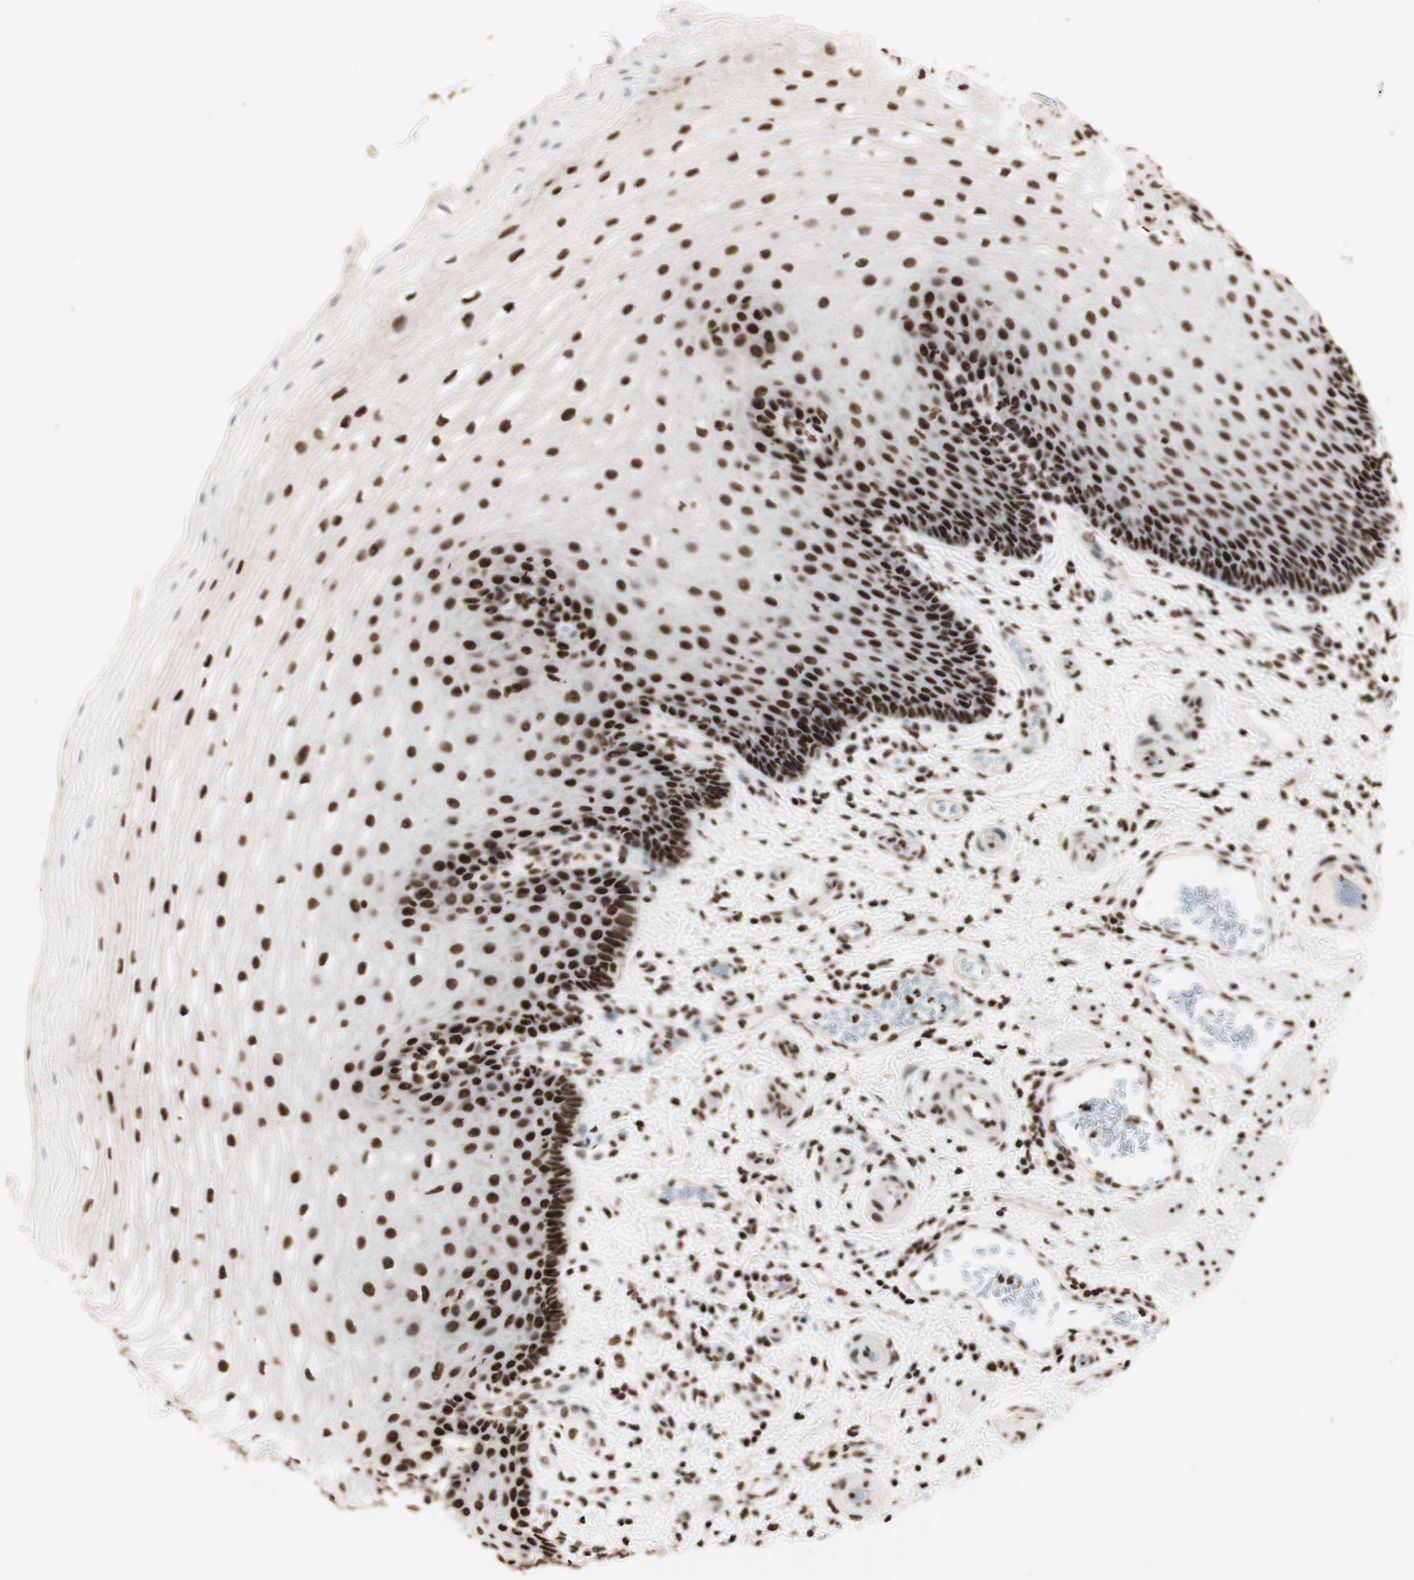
{"staining": {"intensity": "strong", "quantity": ">75%", "location": "nuclear"}, "tissue": "esophagus", "cell_type": "Squamous epithelial cells", "image_type": "normal", "snomed": [{"axis": "morphology", "description": "Normal tissue, NOS"}, {"axis": "topography", "description": "Esophagus"}], "caption": "A high amount of strong nuclear expression is identified in about >75% of squamous epithelial cells in benign esophagus.", "gene": "HNRNPA2B1", "patient": {"sex": "male", "age": 54}}